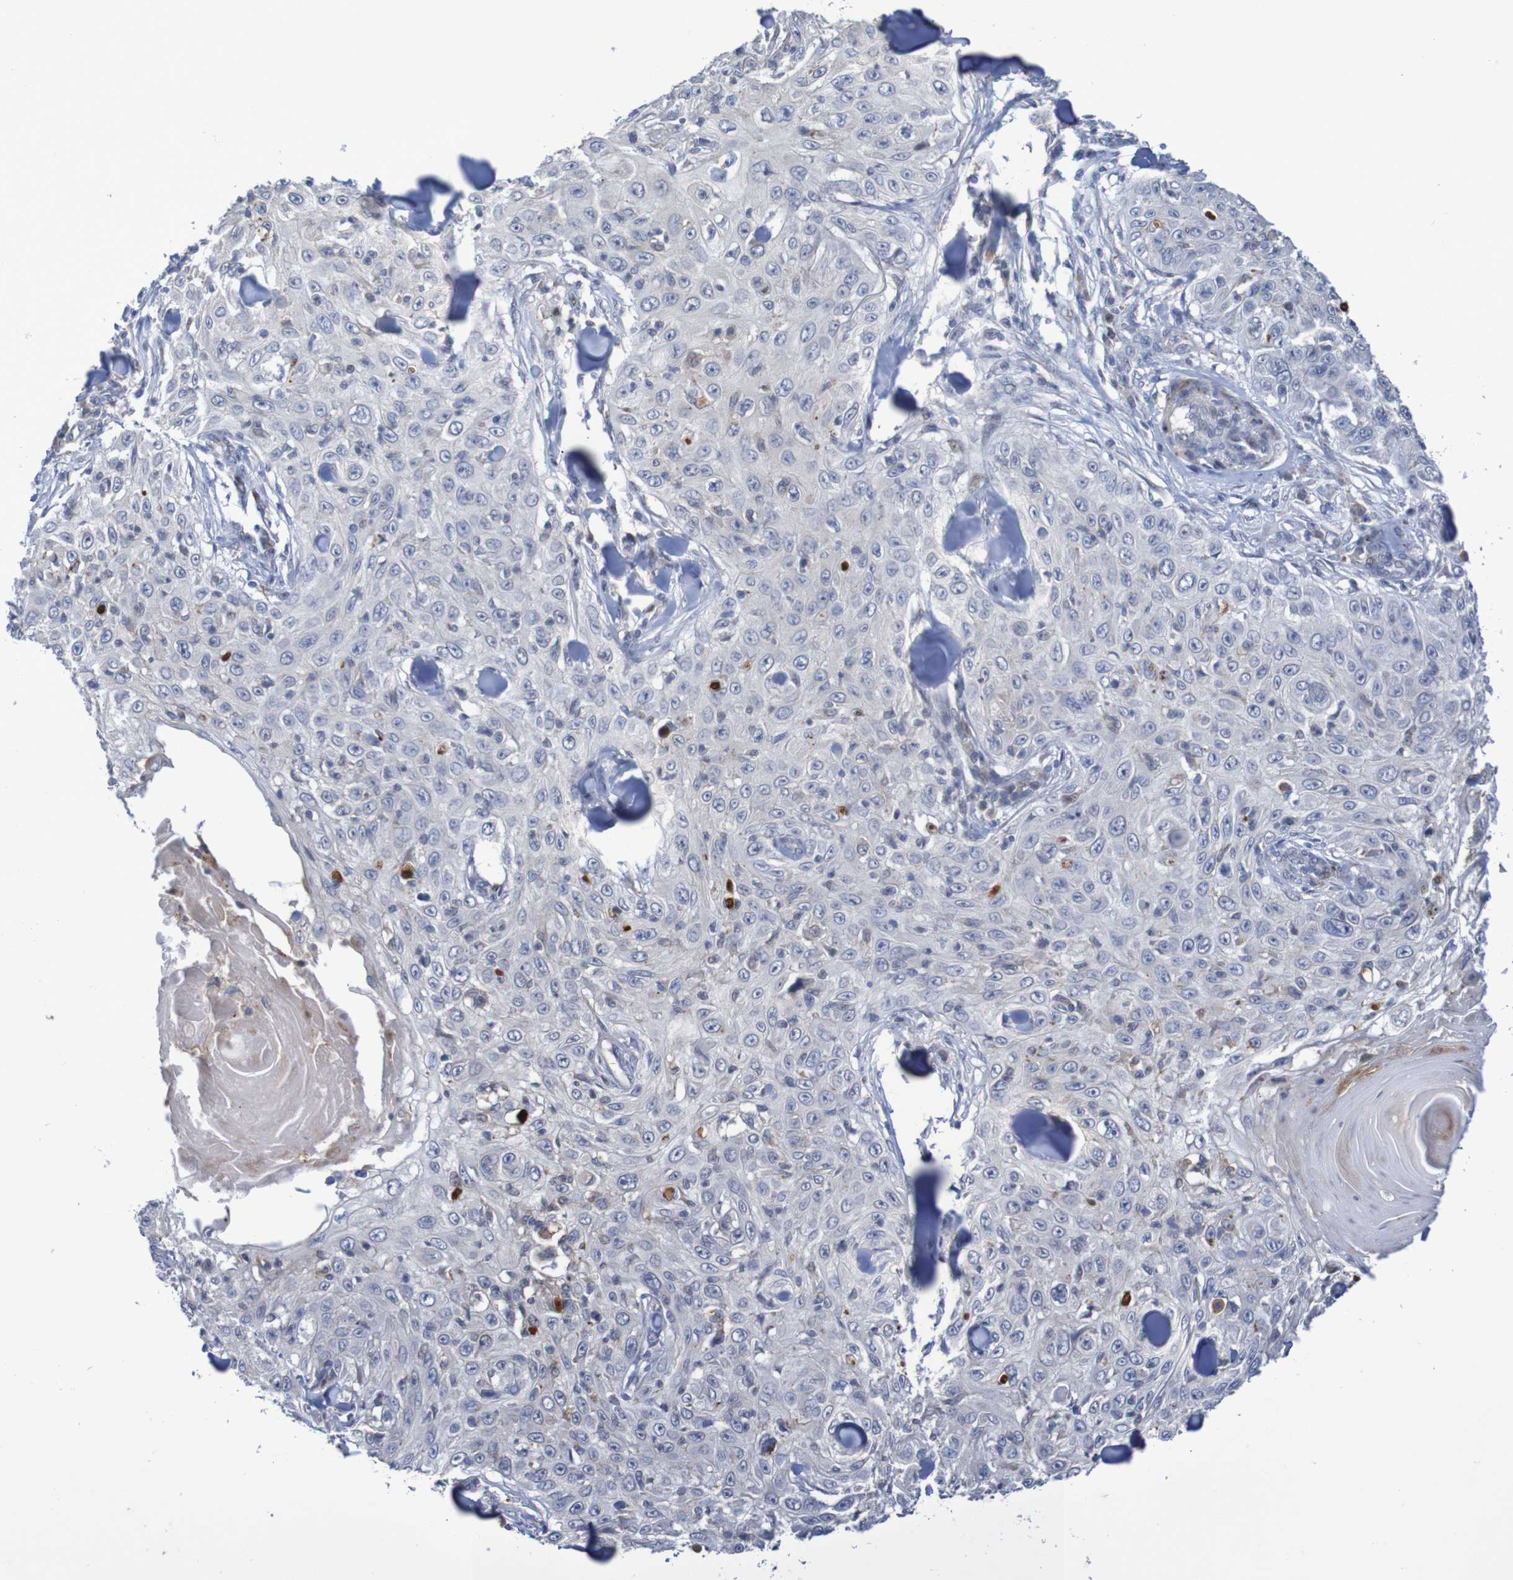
{"staining": {"intensity": "negative", "quantity": "none", "location": "none"}, "tissue": "skin cancer", "cell_type": "Tumor cells", "image_type": "cancer", "snomed": [{"axis": "morphology", "description": "Squamous cell carcinoma, NOS"}, {"axis": "topography", "description": "Skin"}], "caption": "DAB immunohistochemical staining of human skin cancer (squamous cell carcinoma) reveals no significant staining in tumor cells.", "gene": "FBP2", "patient": {"sex": "male", "age": 86}}